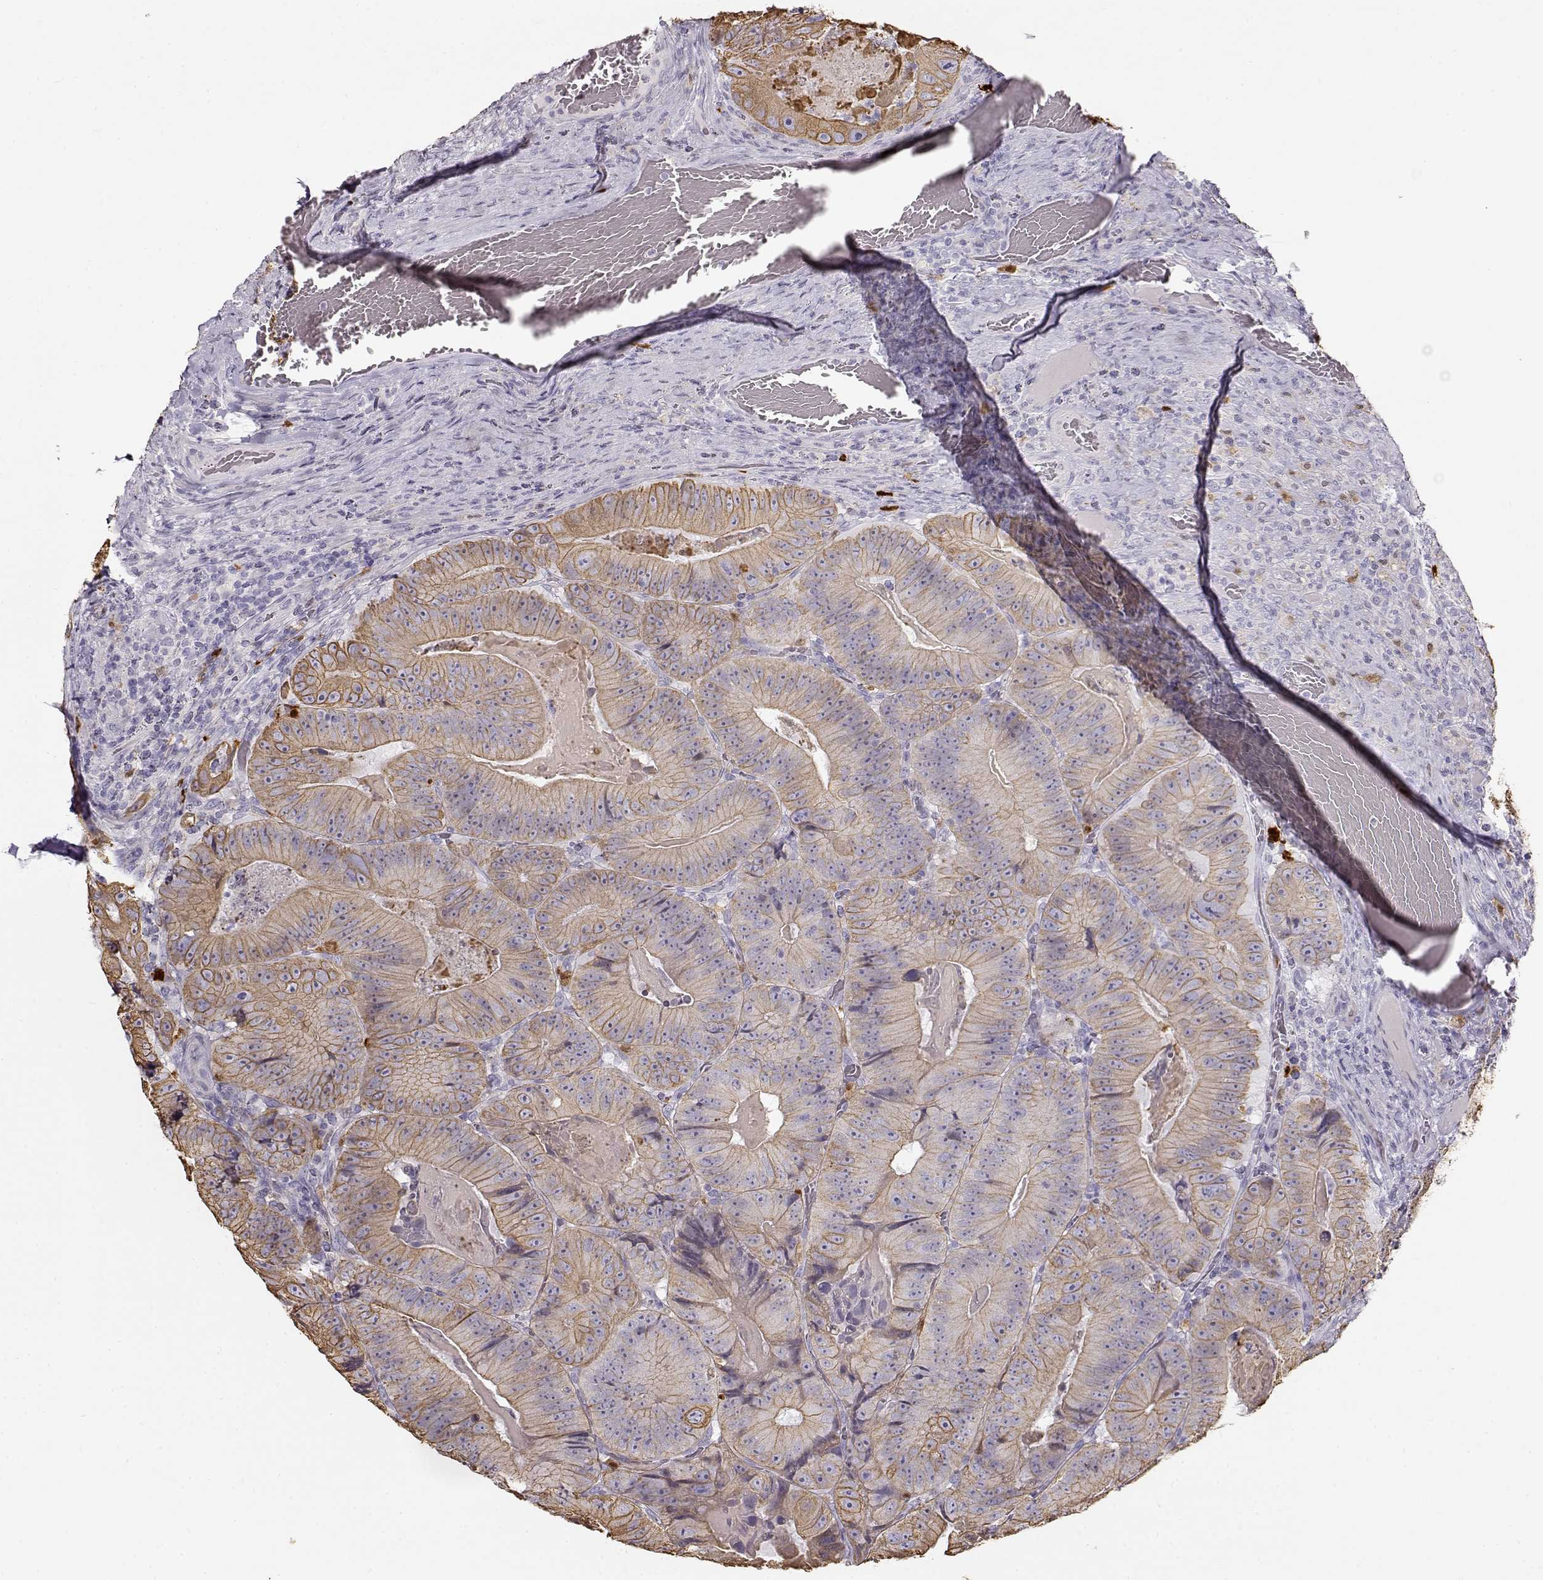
{"staining": {"intensity": "weak", "quantity": ">75%", "location": "cytoplasmic/membranous"}, "tissue": "colorectal cancer", "cell_type": "Tumor cells", "image_type": "cancer", "snomed": [{"axis": "morphology", "description": "Adenocarcinoma, NOS"}, {"axis": "topography", "description": "Colon"}], "caption": "Protein staining demonstrates weak cytoplasmic/membranous positivity in about >75% of tumor cells in colorectal cancer (adenocarcinoma).", "gene": "S100B", "patient": {"sex": "female", "age": 86}}